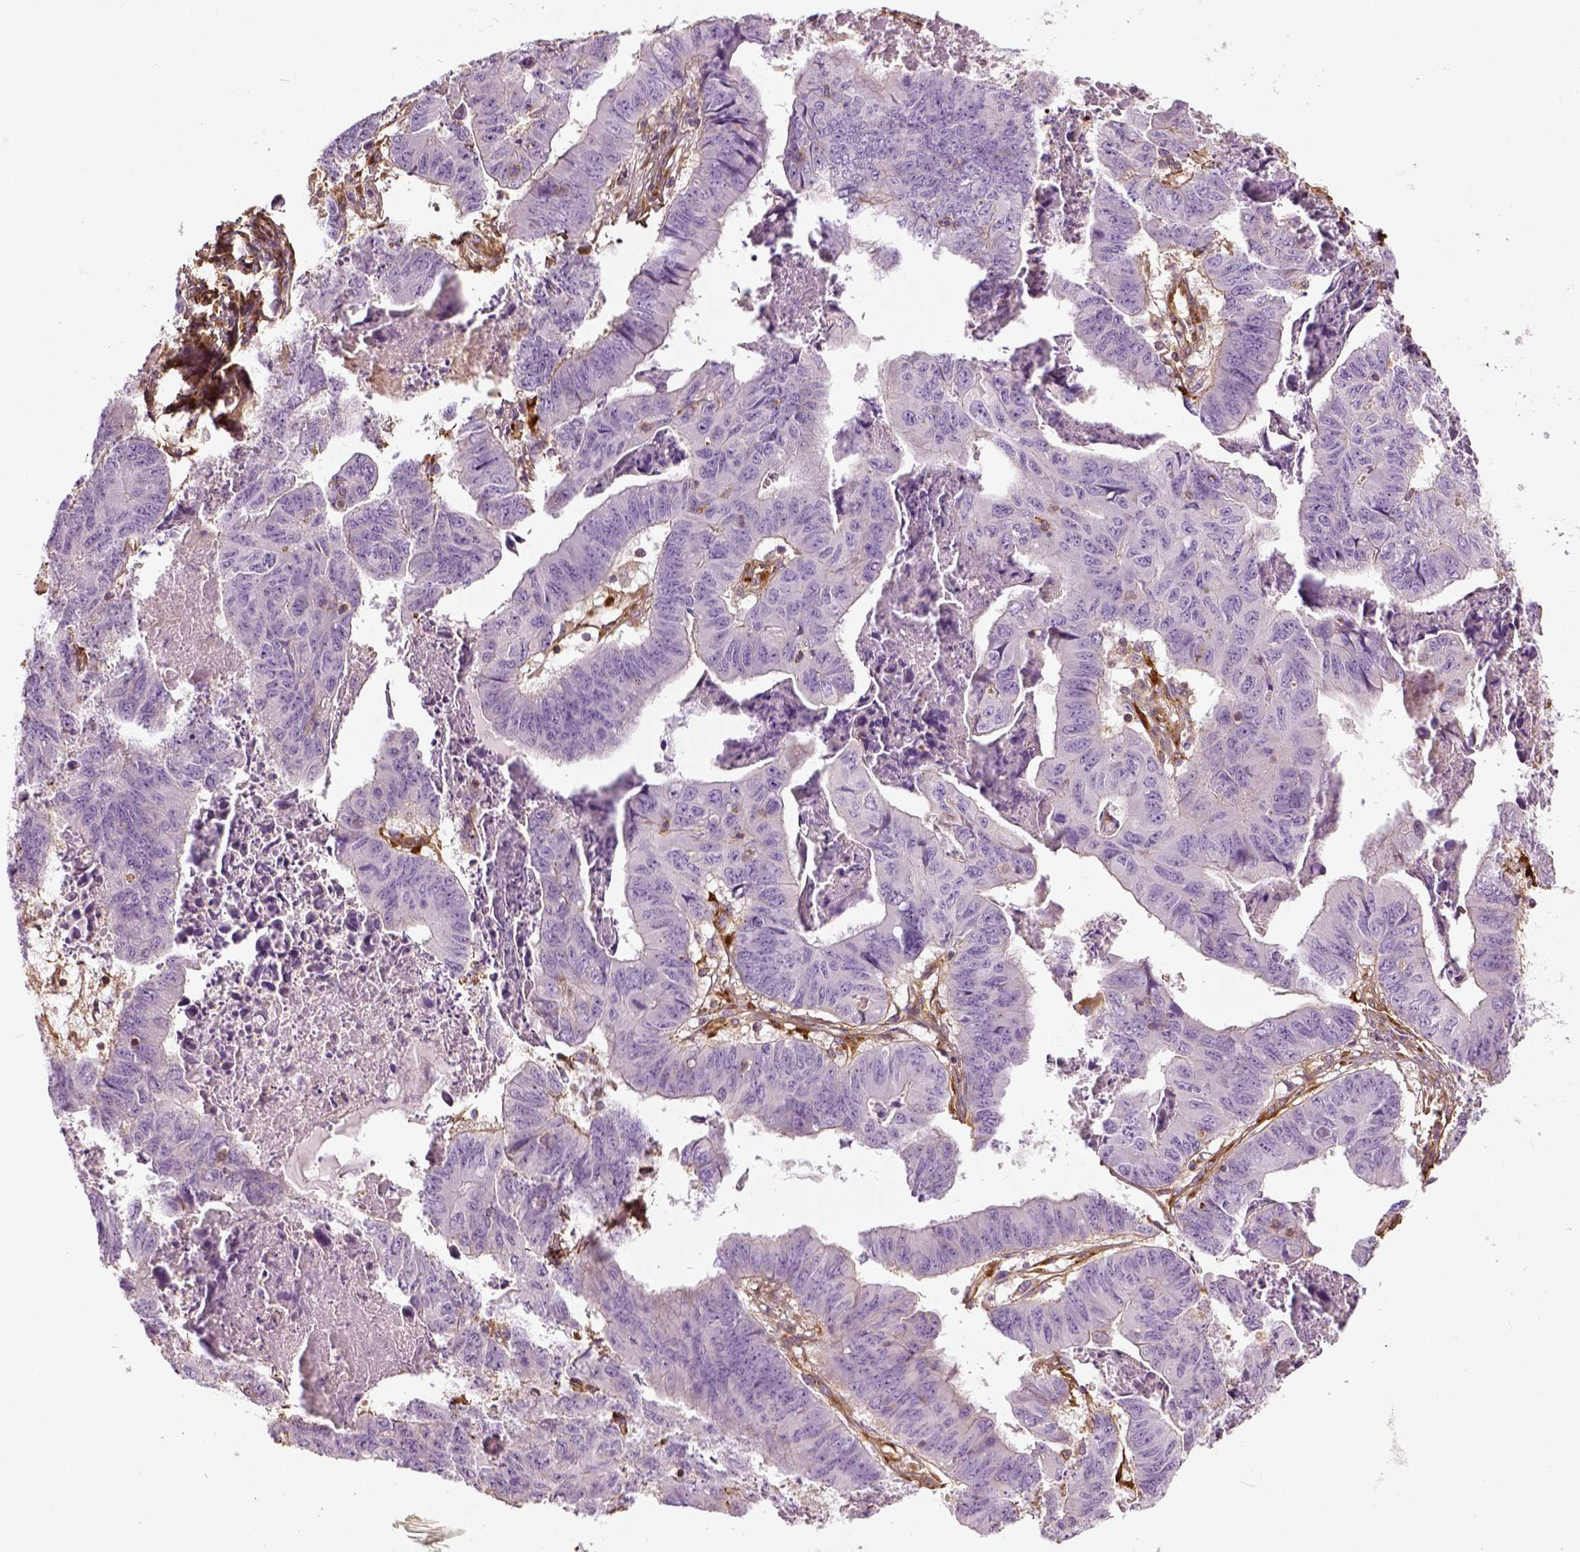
{"staining": {"intensity": "negative", "quantity": "none", "location": "none"}, "tissue": "stomach cancer", "cell_type": "Tumor cells", "image_type": "cancer", "snomed": [{"axis": "morphology", "description": "Adenocarcinoma, NOS"}, {"axis": "topography", "description": "Stomach, lower"}], "caption": "This is an IHC micrograph of stomach adenocarcinoma. There is no positivity in tumor cells.", "gene": "COL6A2", "patient": {"sex": "male", "age": 77}}